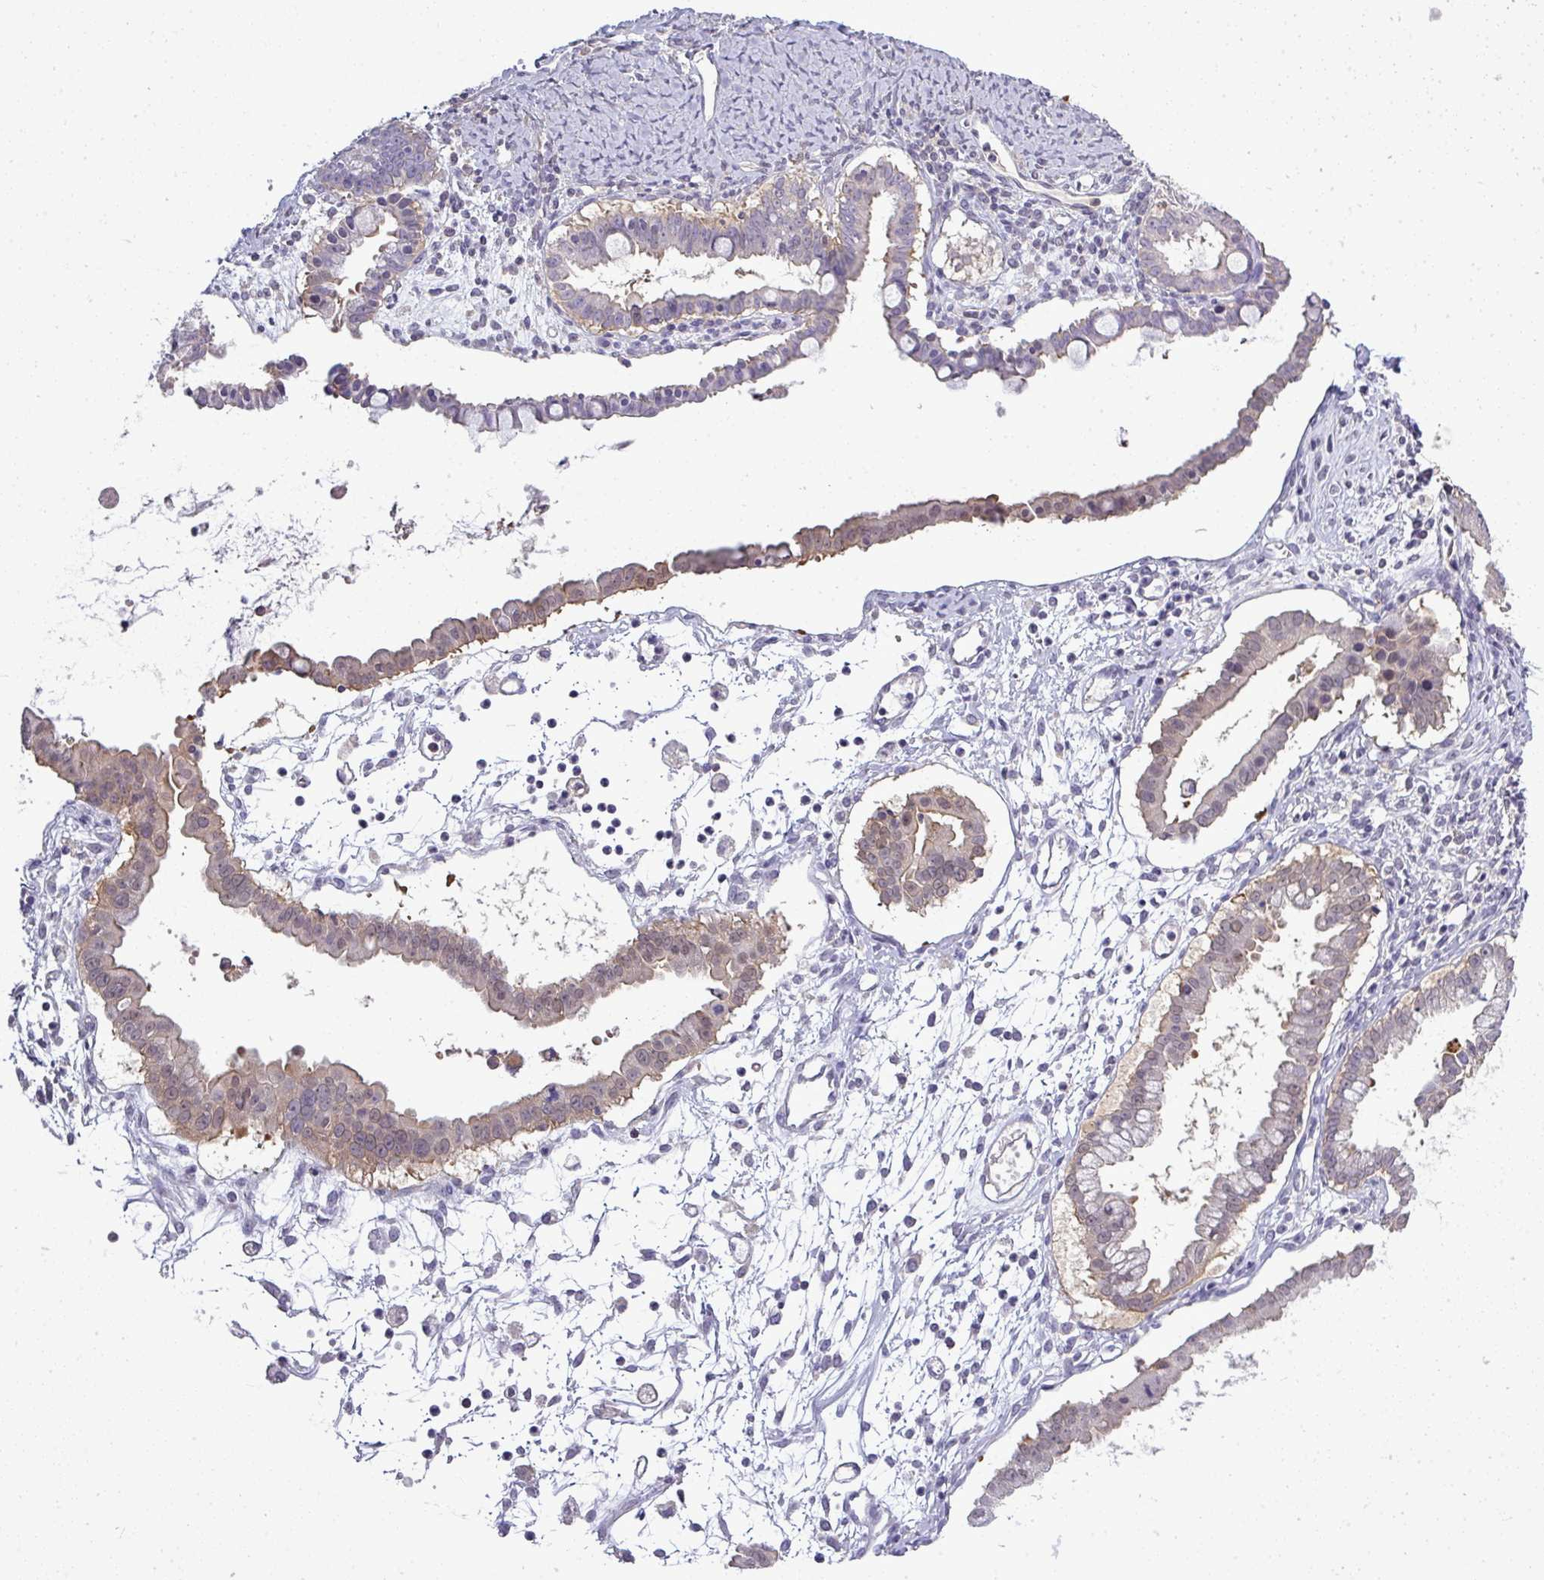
{"staining": {"intensity": "weak", "quantity": "<25%", "location": "cytoplasmic/membranous"}, "tissue": "ovarian cancer", "cell_type": "Tumor cells", "image_type": "cancer", "snomed": [{"axis": "morphology", "description": "Cystadenocarcinoma, mucinous, NOS"}, {"axis": "topography", "description": "Ovary"}], "caption": "Ovarian cancer (mucinous cystadenocarcinoma) stained for a protein using immunohistochemistry displays no staining tumor cells.", "gene": "STAT5A", "patient": {"sex": "female", "age": 61}}